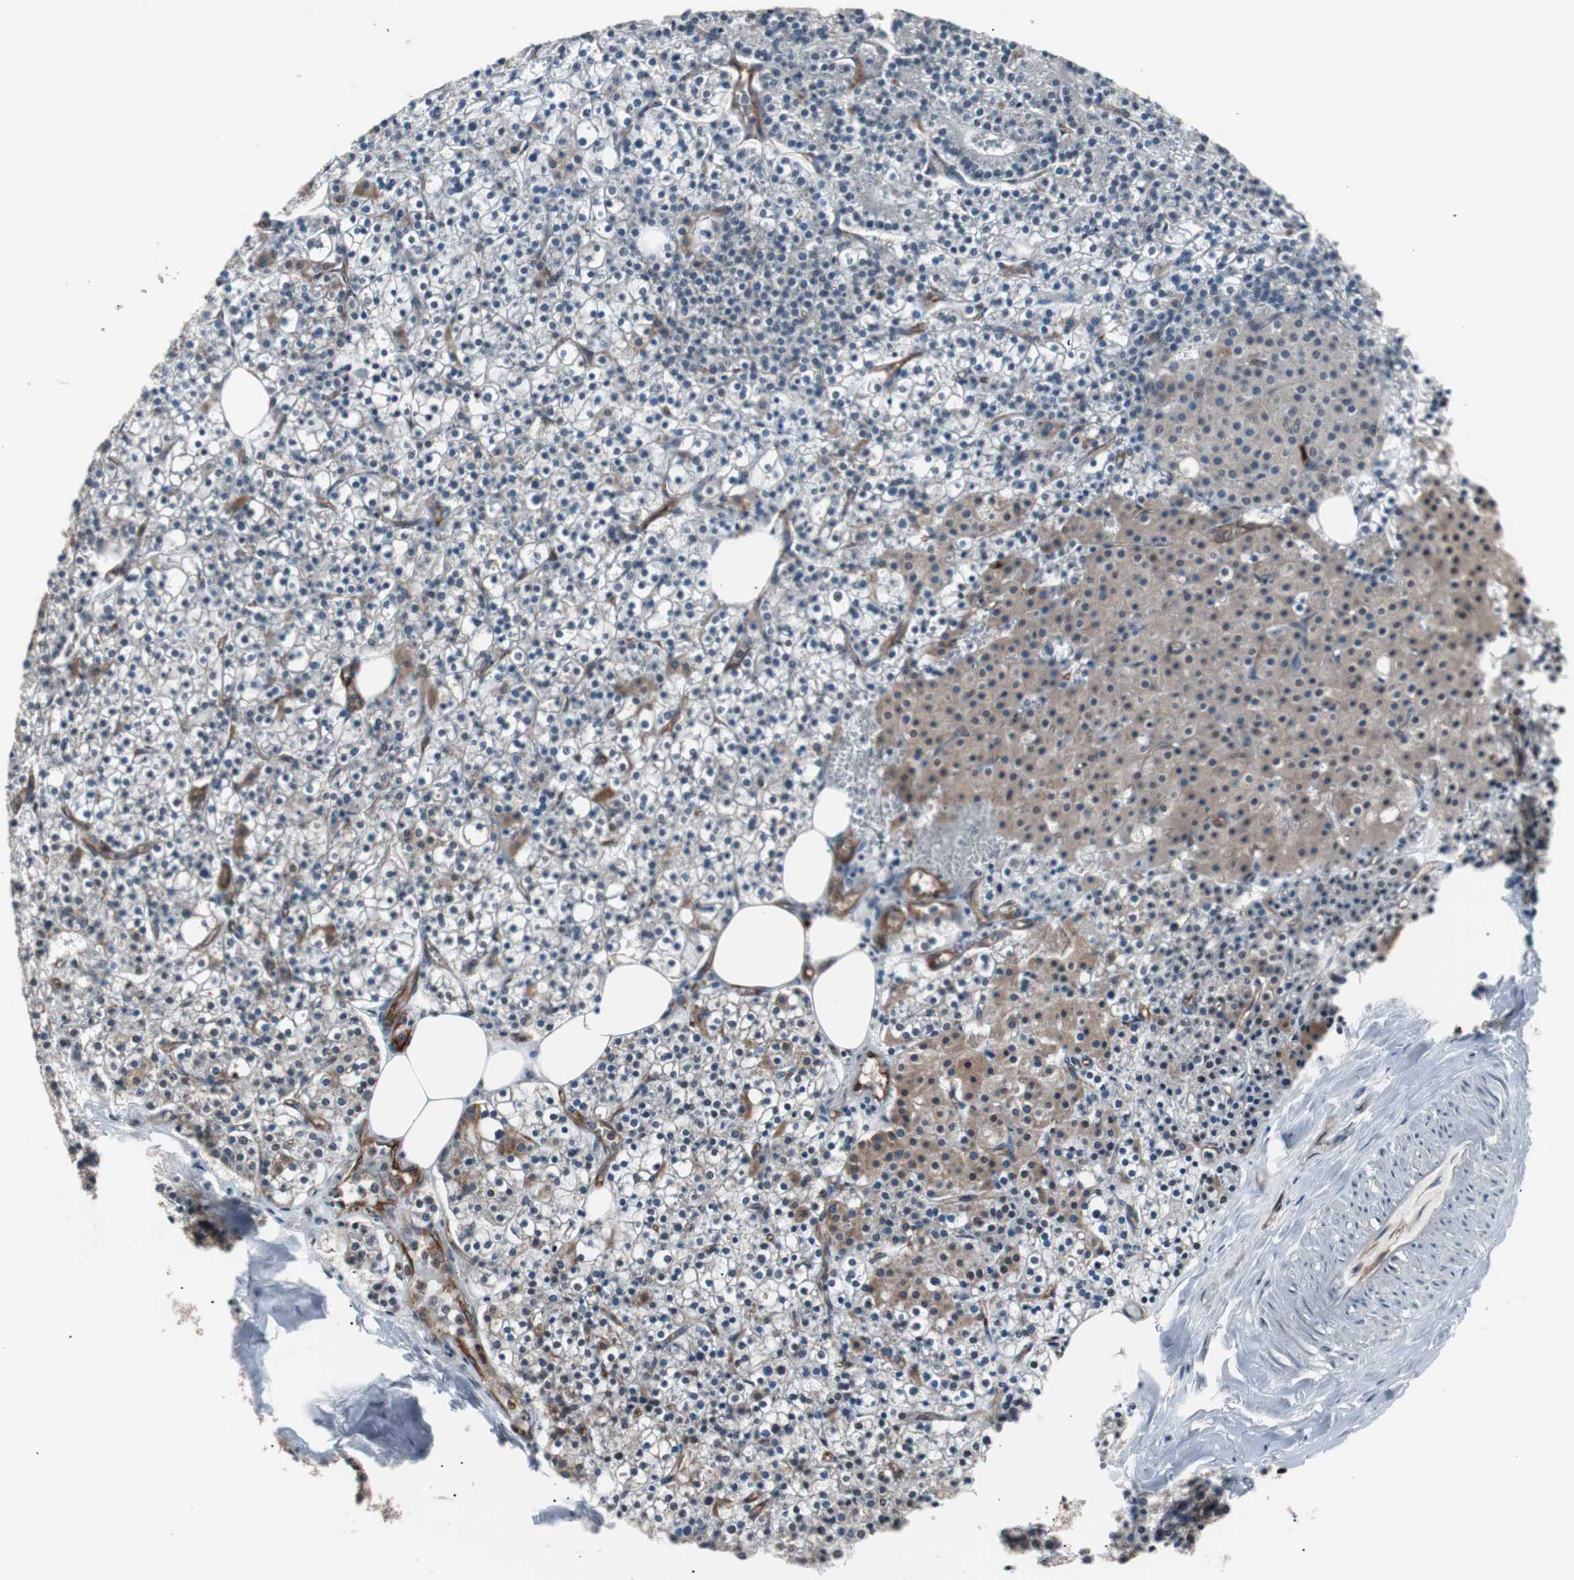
{"staining": {"intensity": "moderate", "quantity": "25%-75%", "location": "cytoplasmic/membranous,nuclear"}, "tissue": "parathyroid gland", "cell_type": "Glandular cells", "image_type": "normal", "snomed": [{"axis": "morphology", "description": "Normal tissue, NOS"}, {"axis": "topography", "description": "Parathyroid gland"}], "caption": "Immunohistochemical staining of unremarkable human parathyroid gland demonstrates moderate cytoplasmic/membranous,nuclear protein expression in approximately 25%-75% of glandular cells.", "gene": "POGZ", "patient": {"sex": "female", "age": 63}}